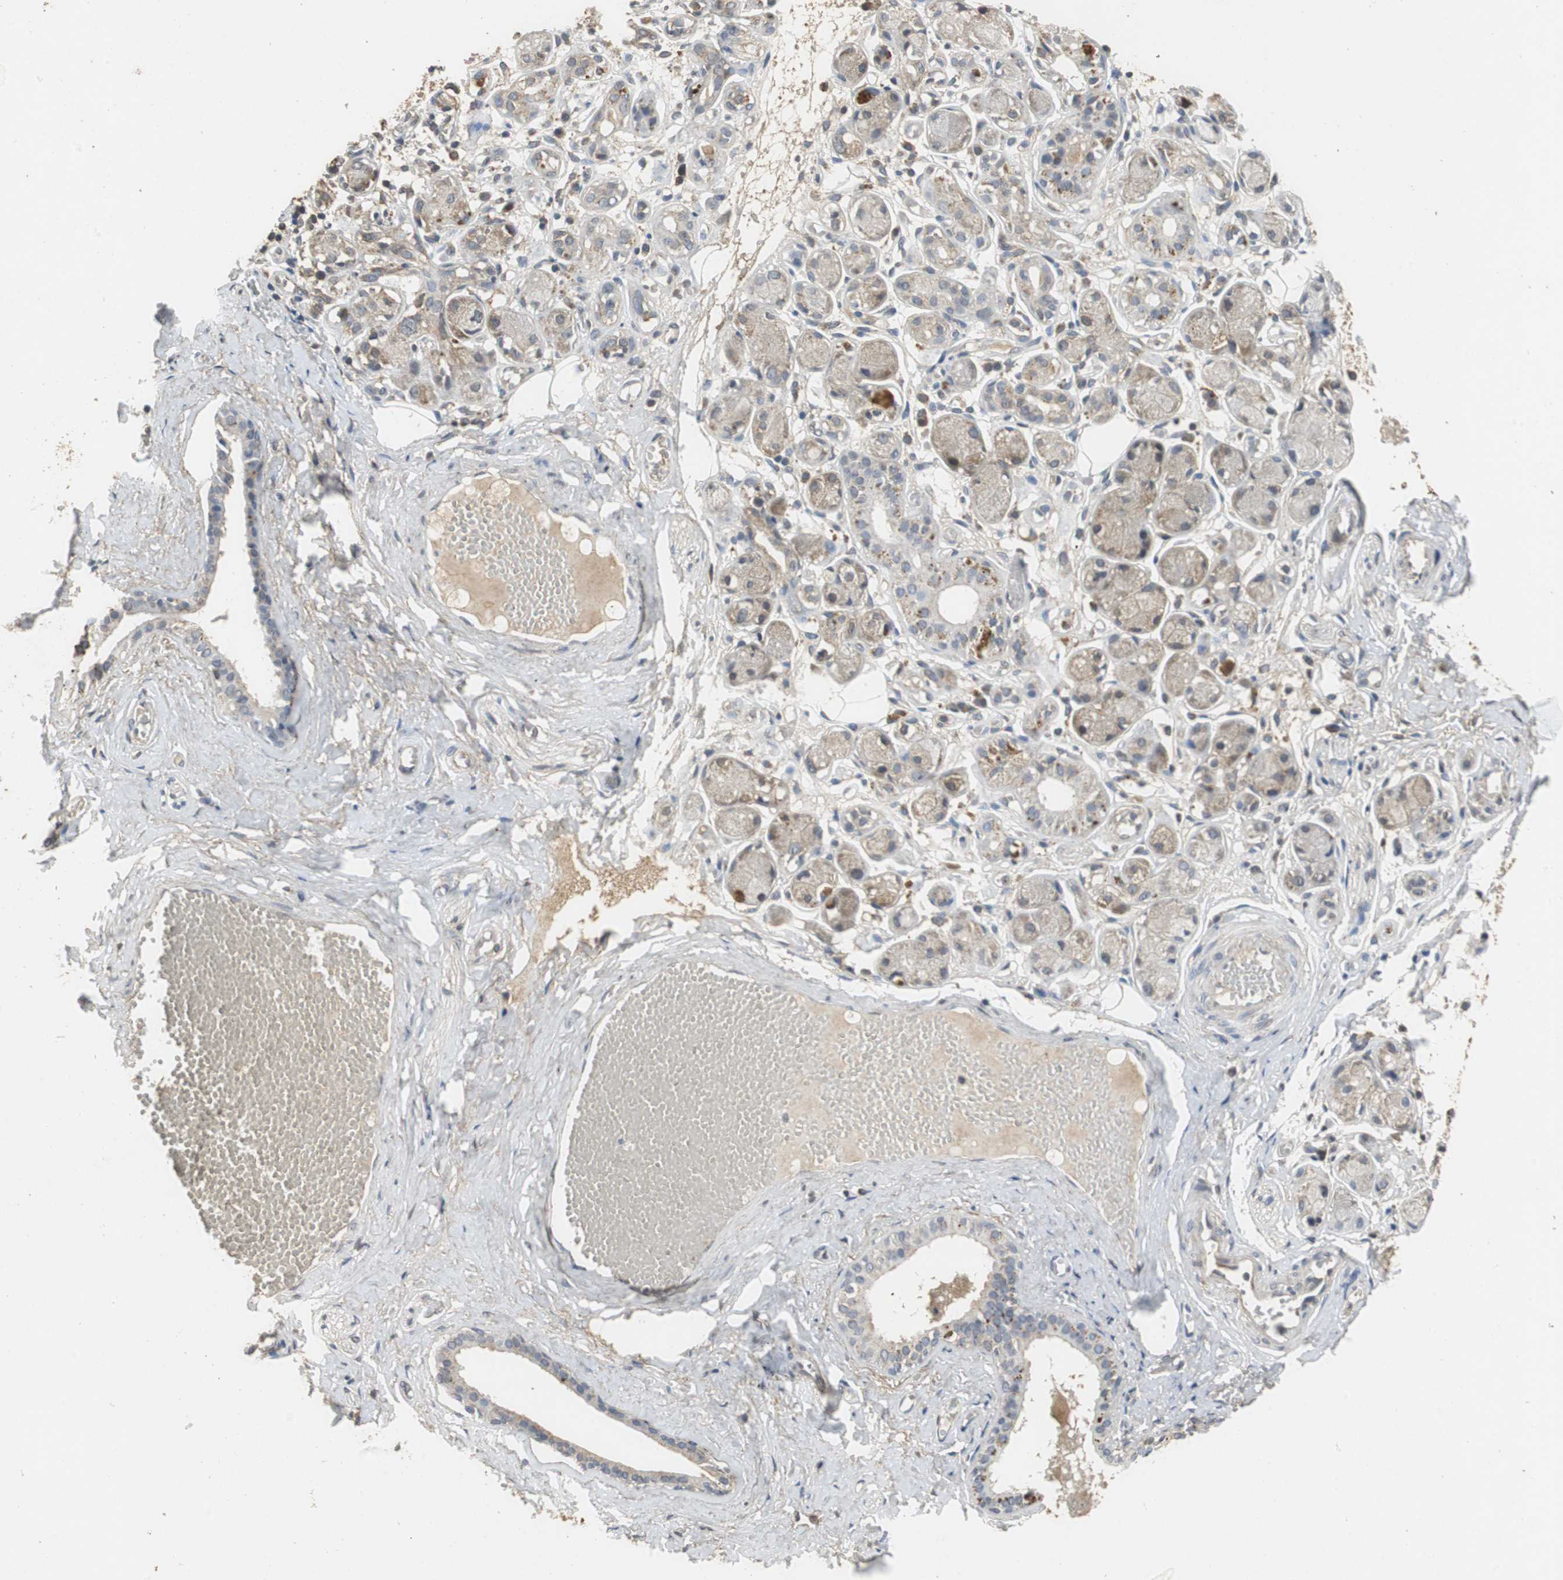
{"staining": {"intensity": "negative", "quantity": "none", "location": "none"}, "tissue": "adipose tissue", "cell_type": "Adipocytes", "image_type": "normal", "snomed": [{"axis": "morphology", "description": "Normal tissue, NOS"}, {"axis": "morphology", "description": "Inflammation, NOS"}, {"axis": "topography", "description": "Vascular tissue"}, {"axis": "topography", "description": "Salivary gland"}], "caption": "DAB (3,3'-diaminobenzidine) immunohistochemical staining of unremarkable human adipose tissue shows no significant staining in adipocytes.", "gene": "VBP1", "patient": {"sex": "female", "age": 75}}